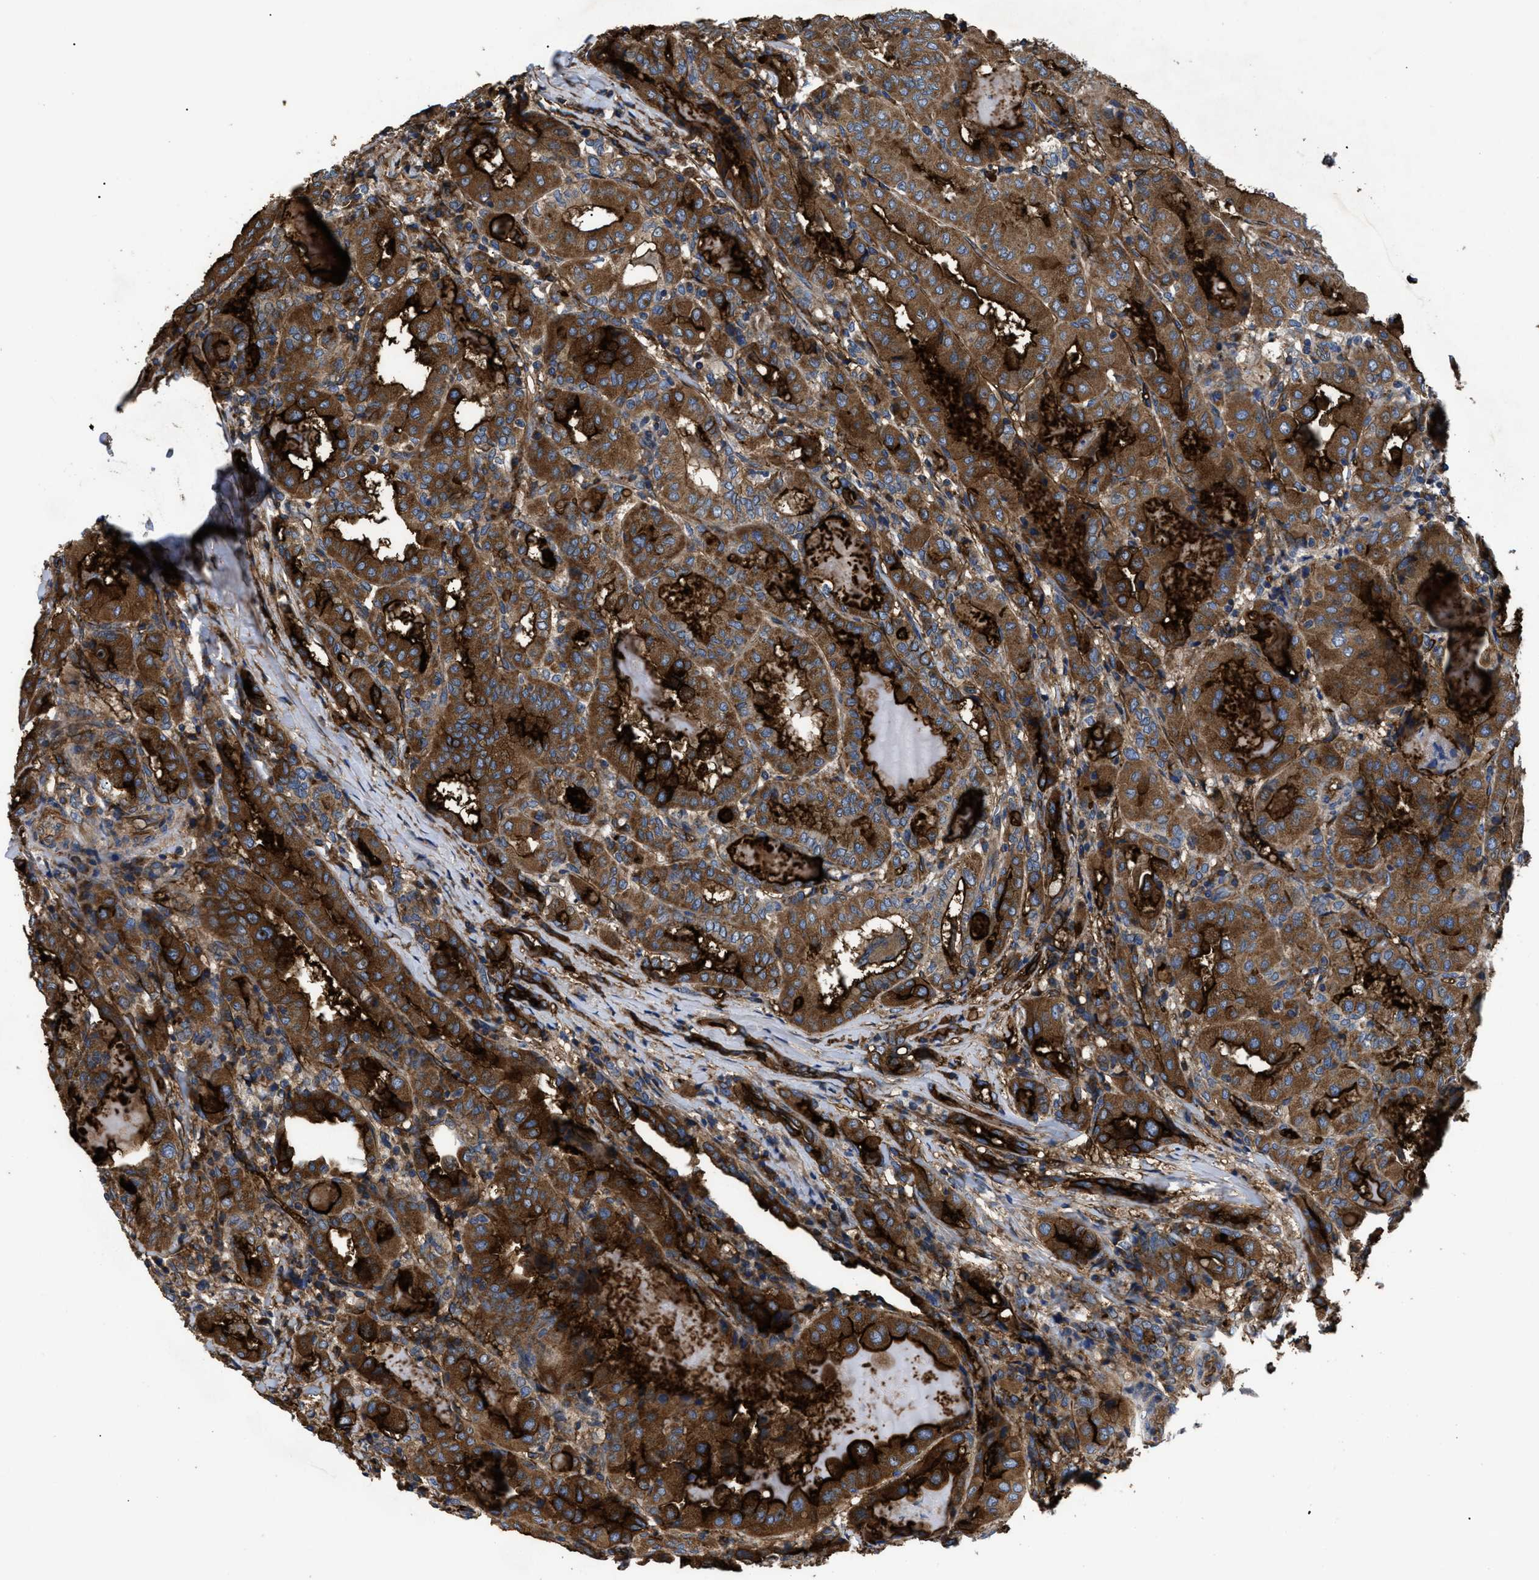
{"staining": {"intensity": "strong", "quantity": ">75%", "location": "cytoplasmic/membranous"}, "tissue": "thyroid cancer", "cell_type": "Tumor cells", "image_type": "cancer", "snomed": [{"axis": "morphology", "description": "Papillary adenocarcinoma, NOS"}, {"axis": "topography", "description": "Thyroid gland"}], "caption": "Immunohistochemistry (IHC) photomicrograph of human thyroid papillary adenocarcinoma stained for a protein (brown), which displays high levels of strong cytoplasmic/membranous expression in about >75% of tumor cells.", "gene": "NT5E", "patient": {"sex": "female", "age": 42}}